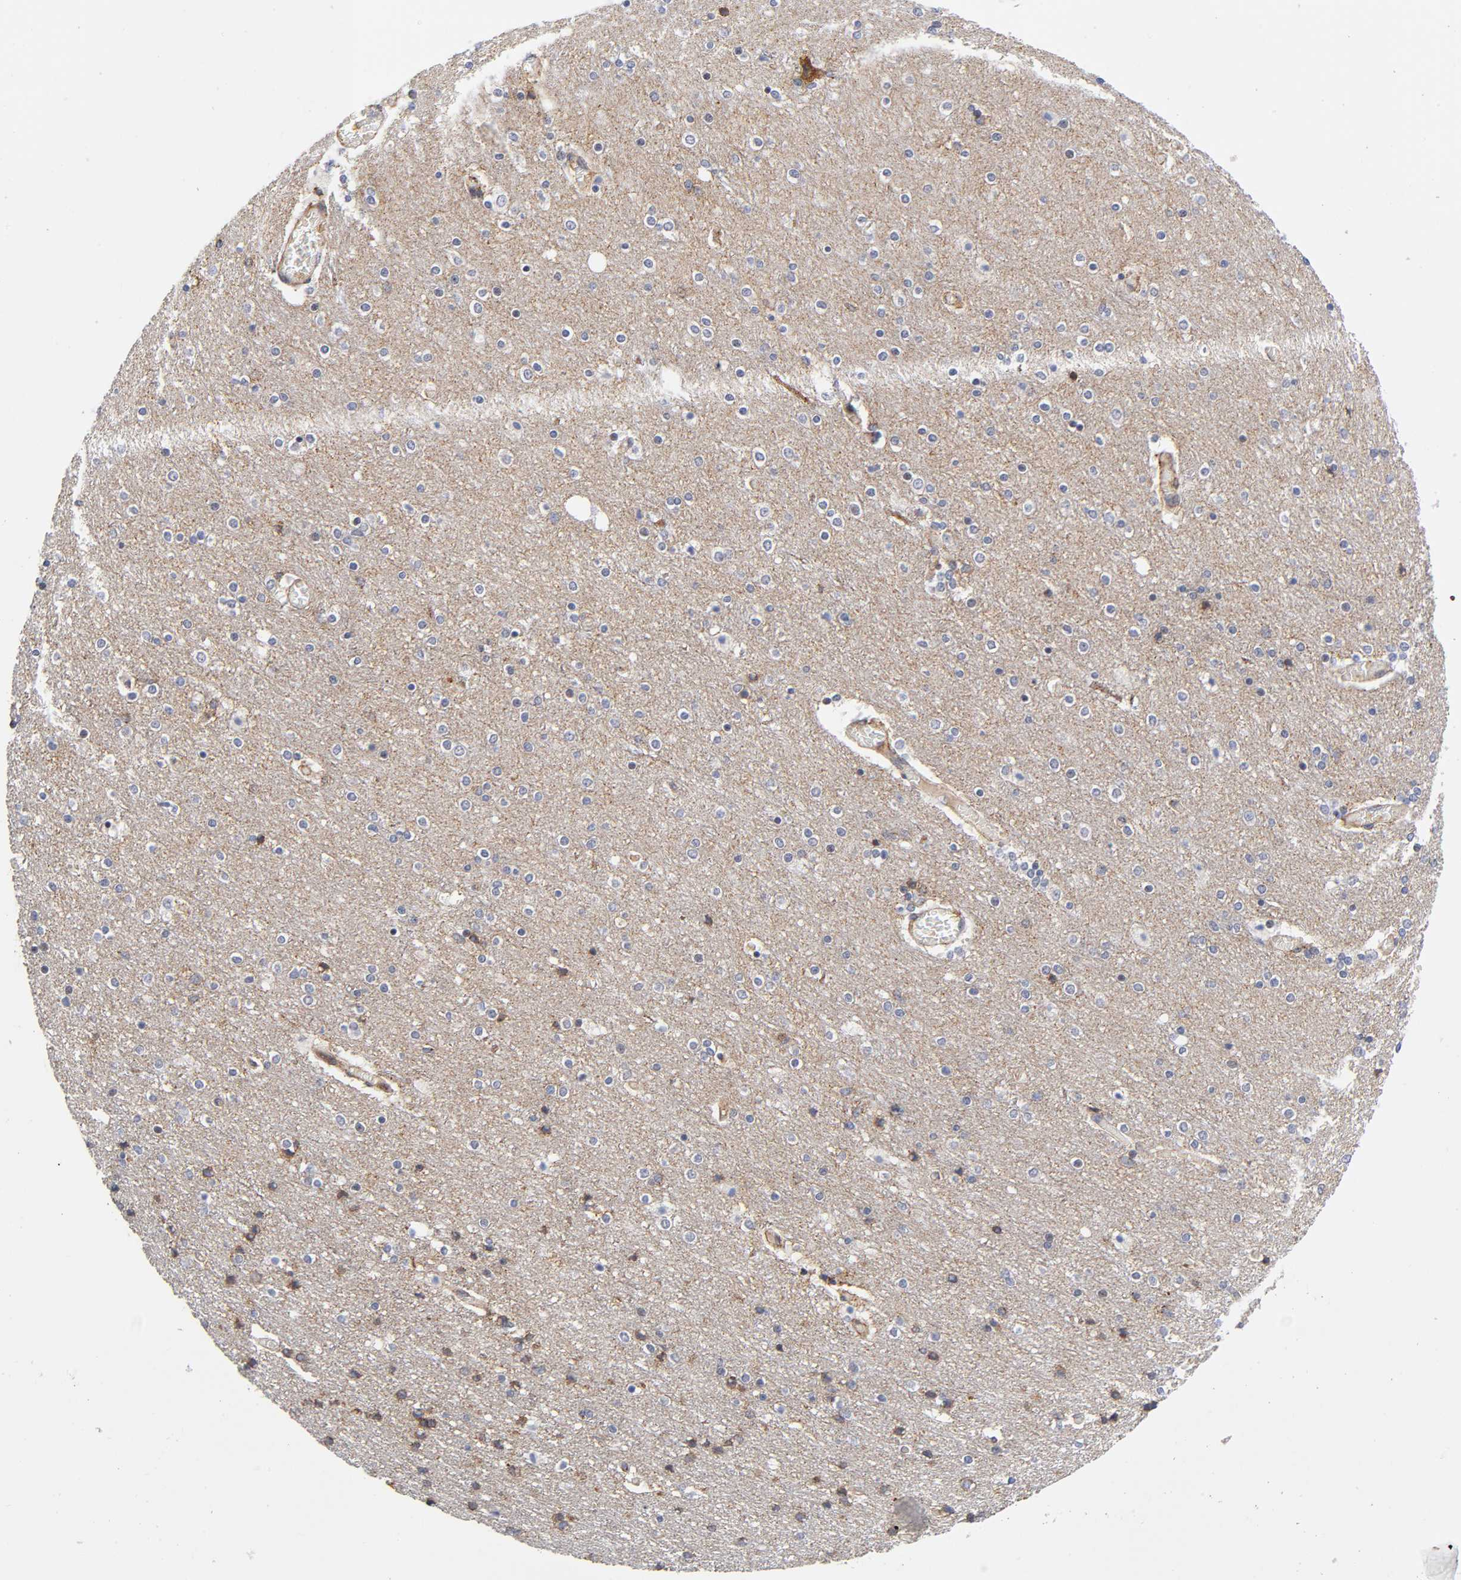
{"staining": {"intensity": "moderate", "quantity": "25%-75%", "location": "cytoplasmic/membranous"}, "tissue": "cerebral cortex", "cell_type": "Endothelial cells", "image_type": "normal", "snomed": [{"axis": "morphology", "description": "Normal tissue, NOS"}, {"axis": "topography", "description": "Cerebral cortex"}], "caption": "Endothelial cells display medium levels of moderate cytoplasmic/membranous positivity in approximately 25%-75% of cells in normal cerebral cortex. (Stains: DAB in brown, nuclei in blue, Microscopy: brightfield microscopy at high magnification).", "gene": "ANXA7", "patient": {"sex": "female", "age": 54}}